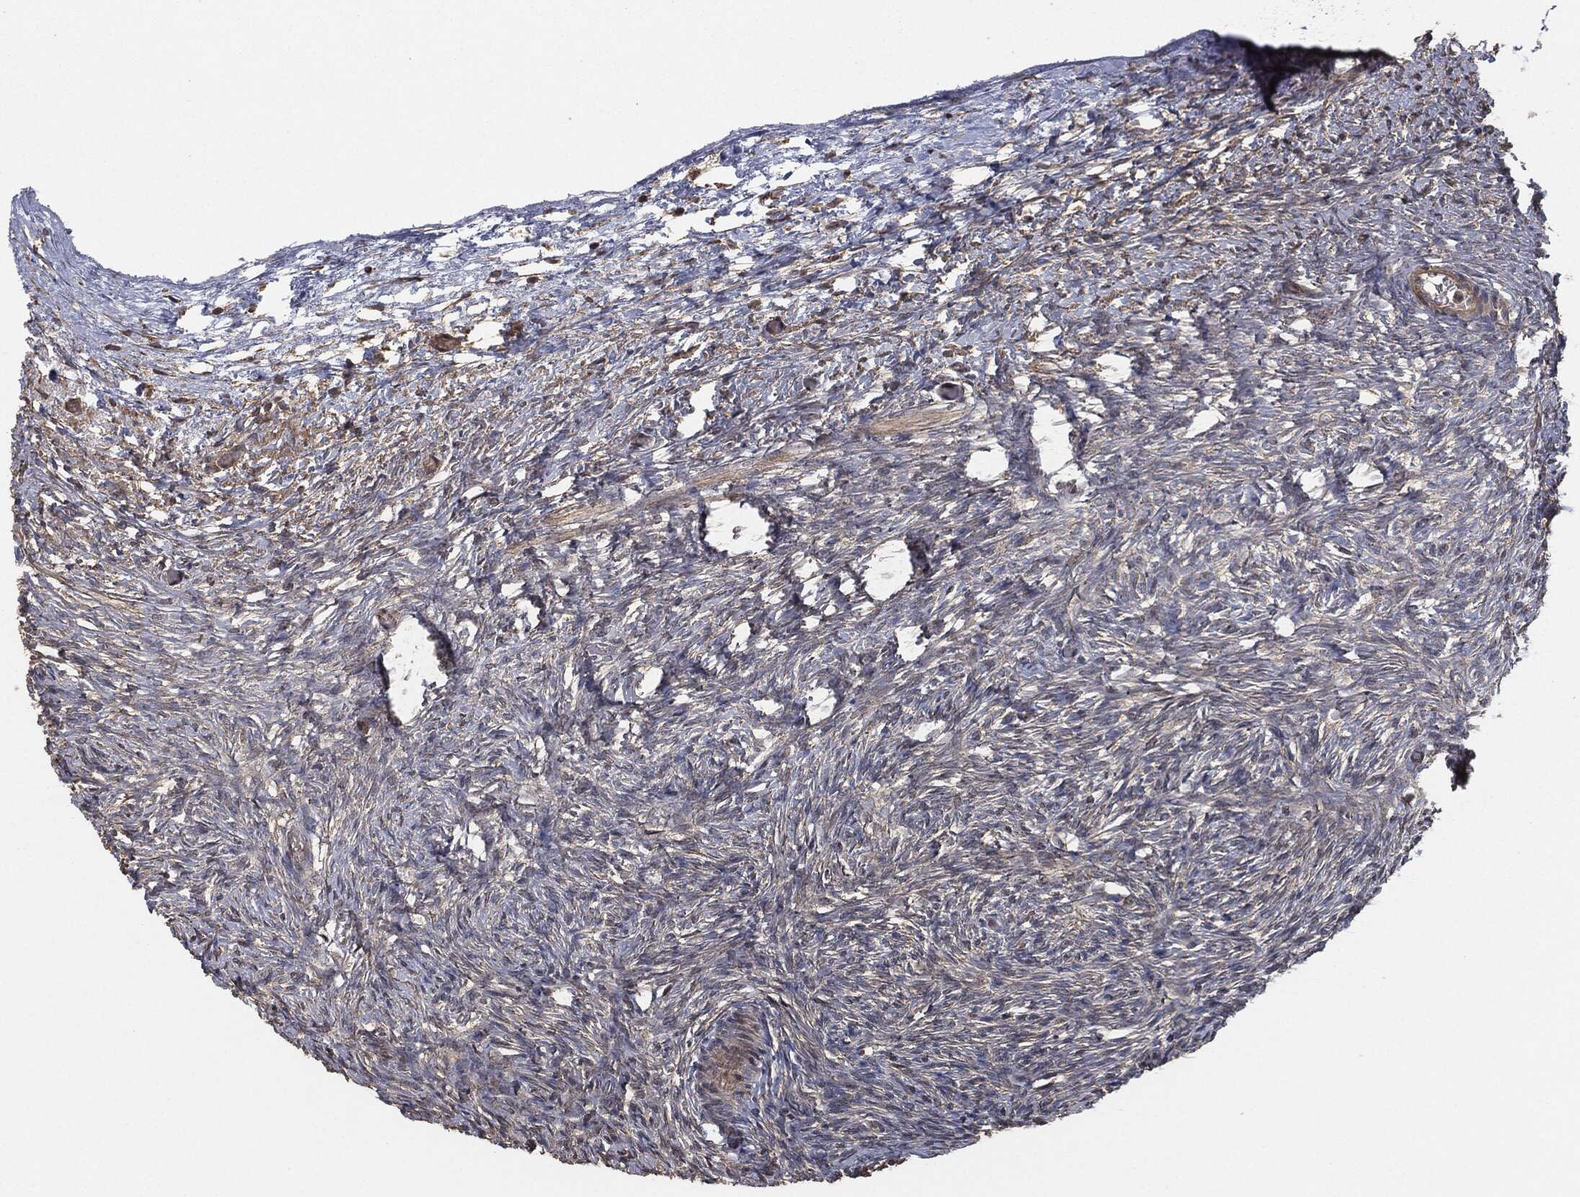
{"staining": {"intensity": "moderate", "quantity": "25%-75%", "location": "cytoplasmic/membranous"}, "tissue": "ovary", "cell_type": "Follicle cells", "image_type": "normal", "snomed": [{"axis": "morphology", "description": "Normal tissue, NOS"}, {"axis": "topography", "description": "Ovary"}], "caption": "IHC (DAB) staining of normal human ovary demonstrates moderate cytoplasmic/membranous protein positivity in approximately 25%-75% of follicle cells. Using DAB (3,3'-diaminobenzidine) (brown) and hematoxylin (blue) stains, captured at high magnification using brightfield microscopy.", "gene": "ERBIN", "patient": {"sex": "female", "age": 39}}